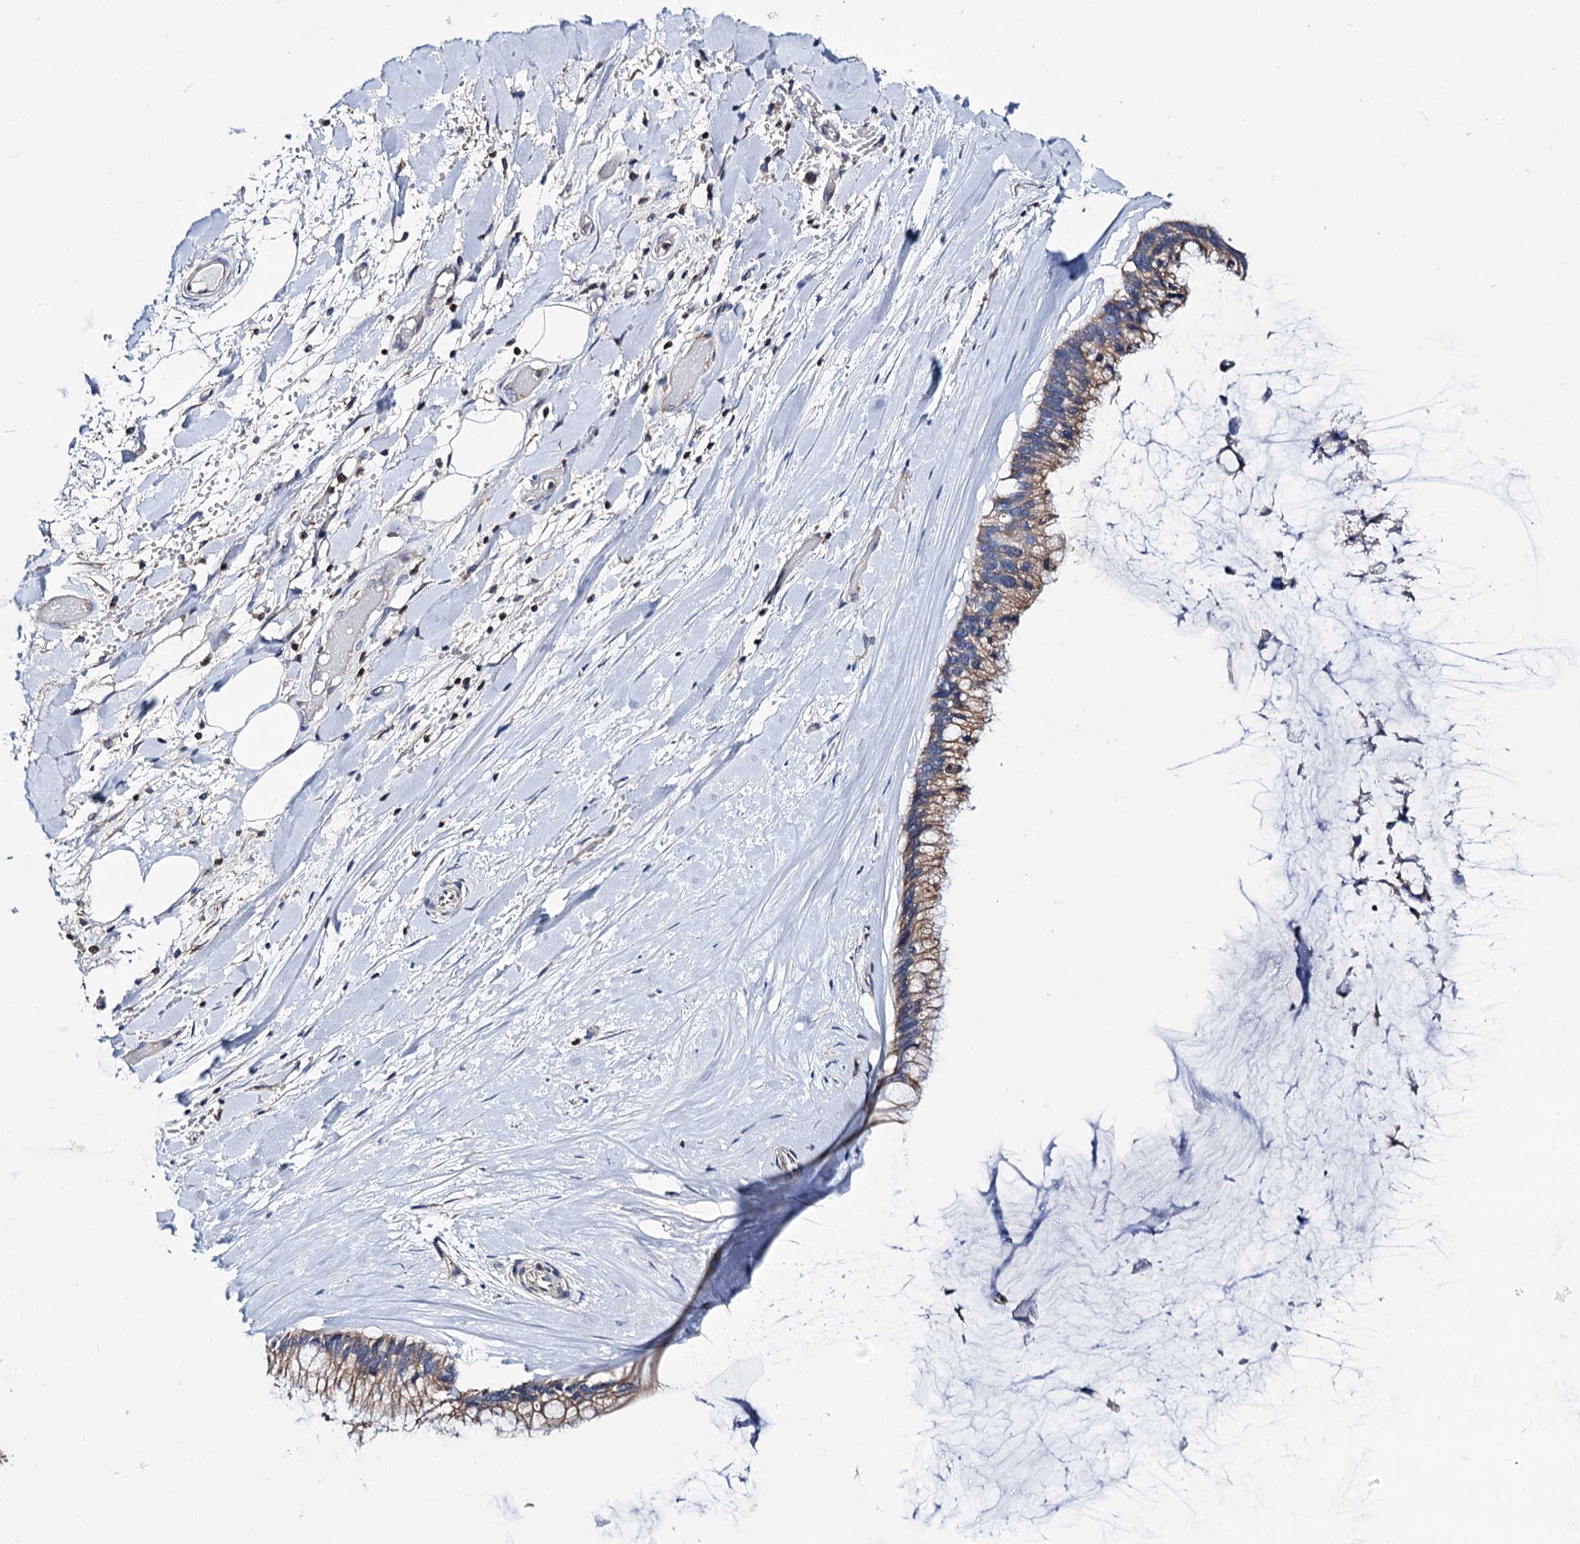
{"staining": {"intensity": "moderate", "quantity": "25%-75%", "location": "cytoplasmic/membranous"}, "tissue": "ovarian cancer", "cell_type": "Tumor cells", "image_type": "cancer", "snomed": [{"axis": "morphology", "description": "Cystadenocarcinoma, mucinous, NOS"}, {"axis": "topography", "description": "Ovary"}], "caption": "The immunohistochemical stain highlights moderate cytoplasmic/membranous staining in tumor cells of mucinous cystadenocarcinoma (ovarian) tissue.", "gene": "UBASH3B", "patient": {"sex": "female", "age": 39}}